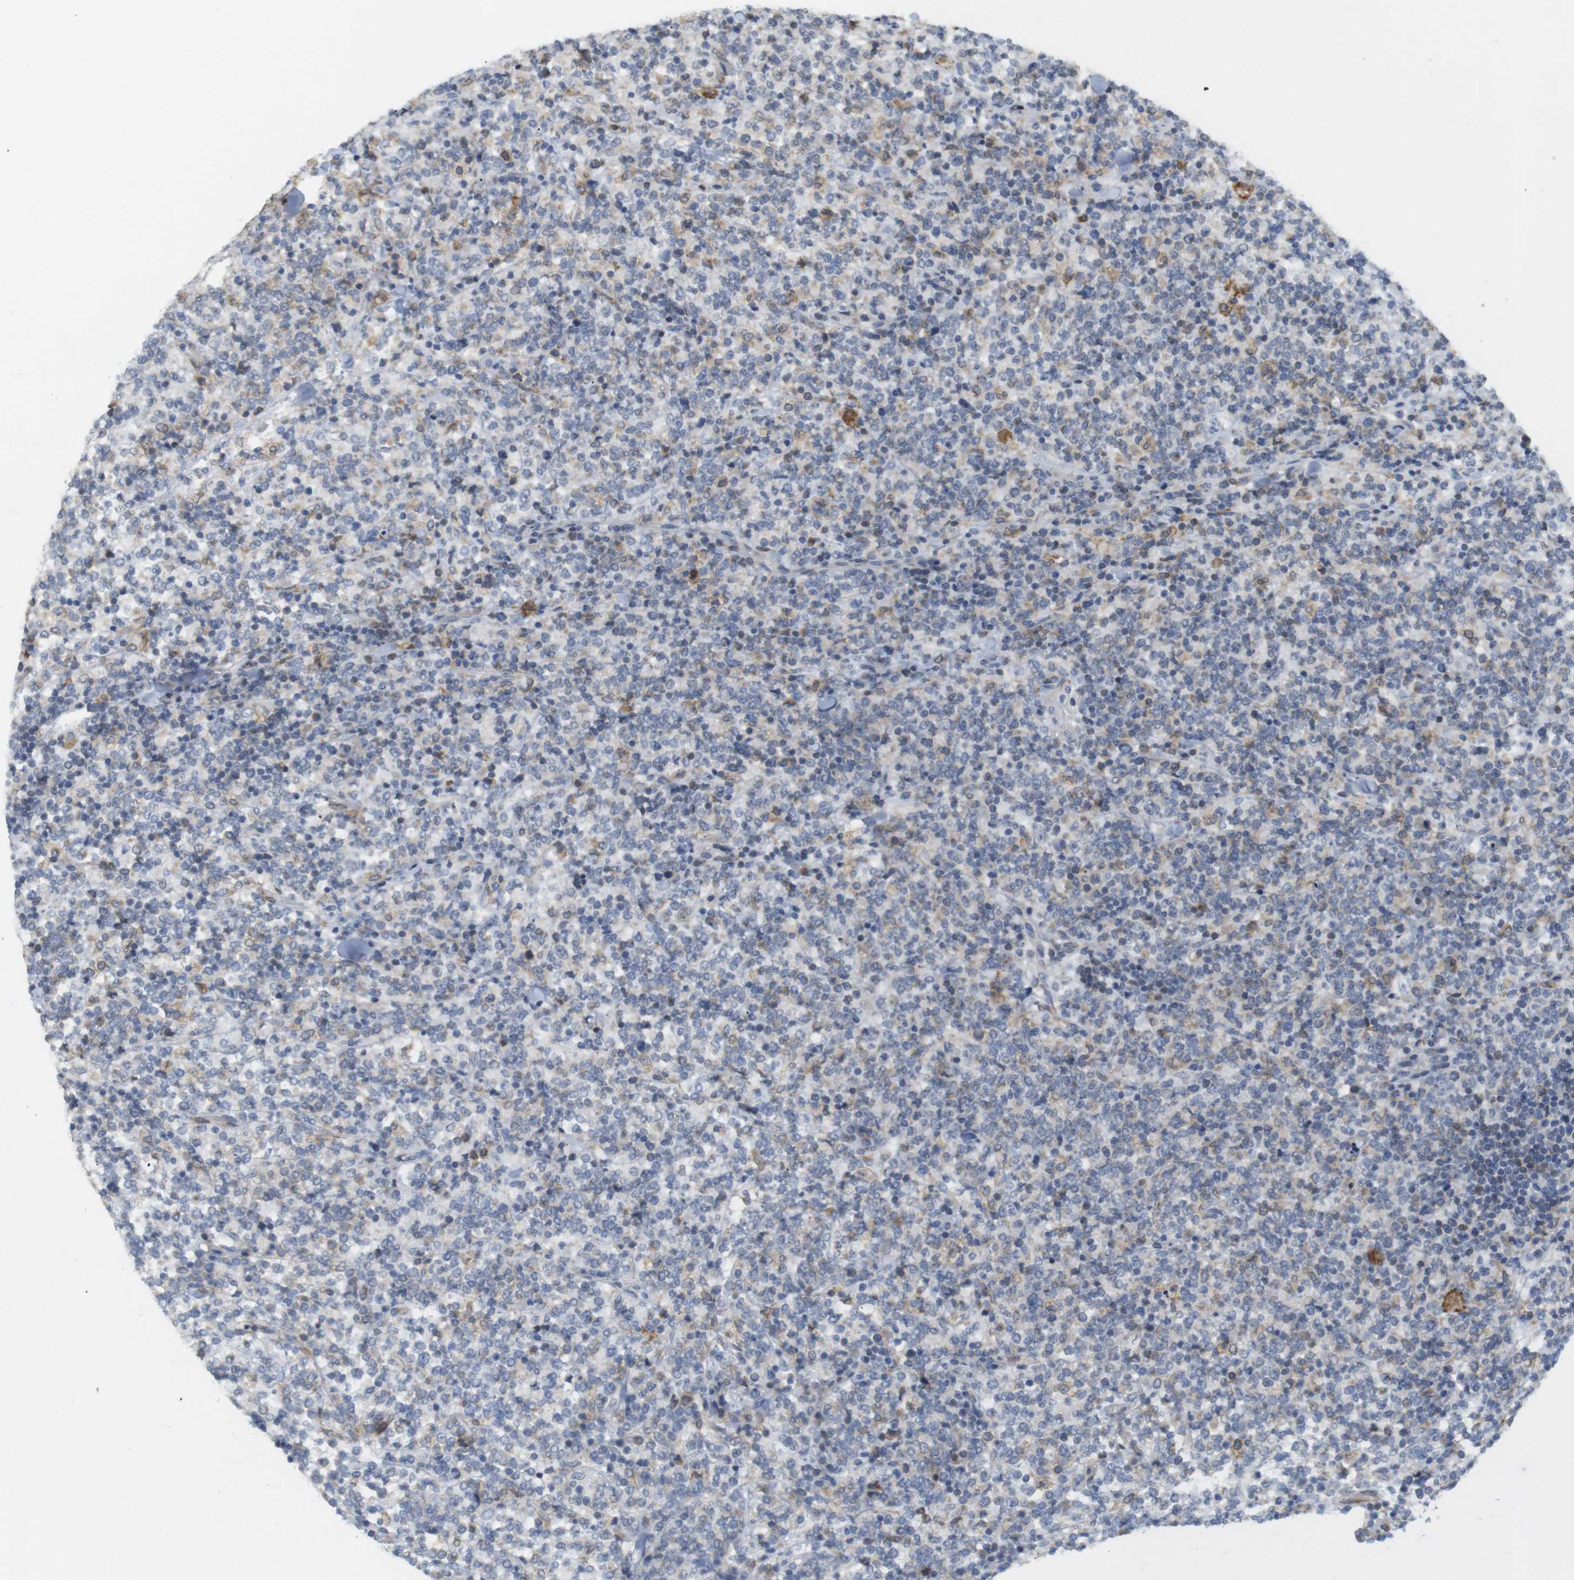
{"staining": {"intensity": "moderate", "quantity": "<25%", "location": "cytoplasmic/membranous"}, "tissue": "lymphoma", "cell_type": "Tumor cells", "image_type": "cancer", "snomed": [{"axis": "morphology", "description": "Malignant lymphoma, non-Hodgkin's type, High grade"}, {"axis": "topography", "description": "Soft tissue"}], "caption": "Immunohistochemistry (IHC) of lymphoma reveals low levels of moderate cytoplasmic/membranous positivity in approximately <25% of tumor cells. The staining is performed using DAB (3,3'-diaminobenzidine) brown chromogen to label protein expression. The nuclei are counter-stained blue using hematoxylin.", "gene": "ITPR1", "patient": {"sex": "male", "age": 18}}